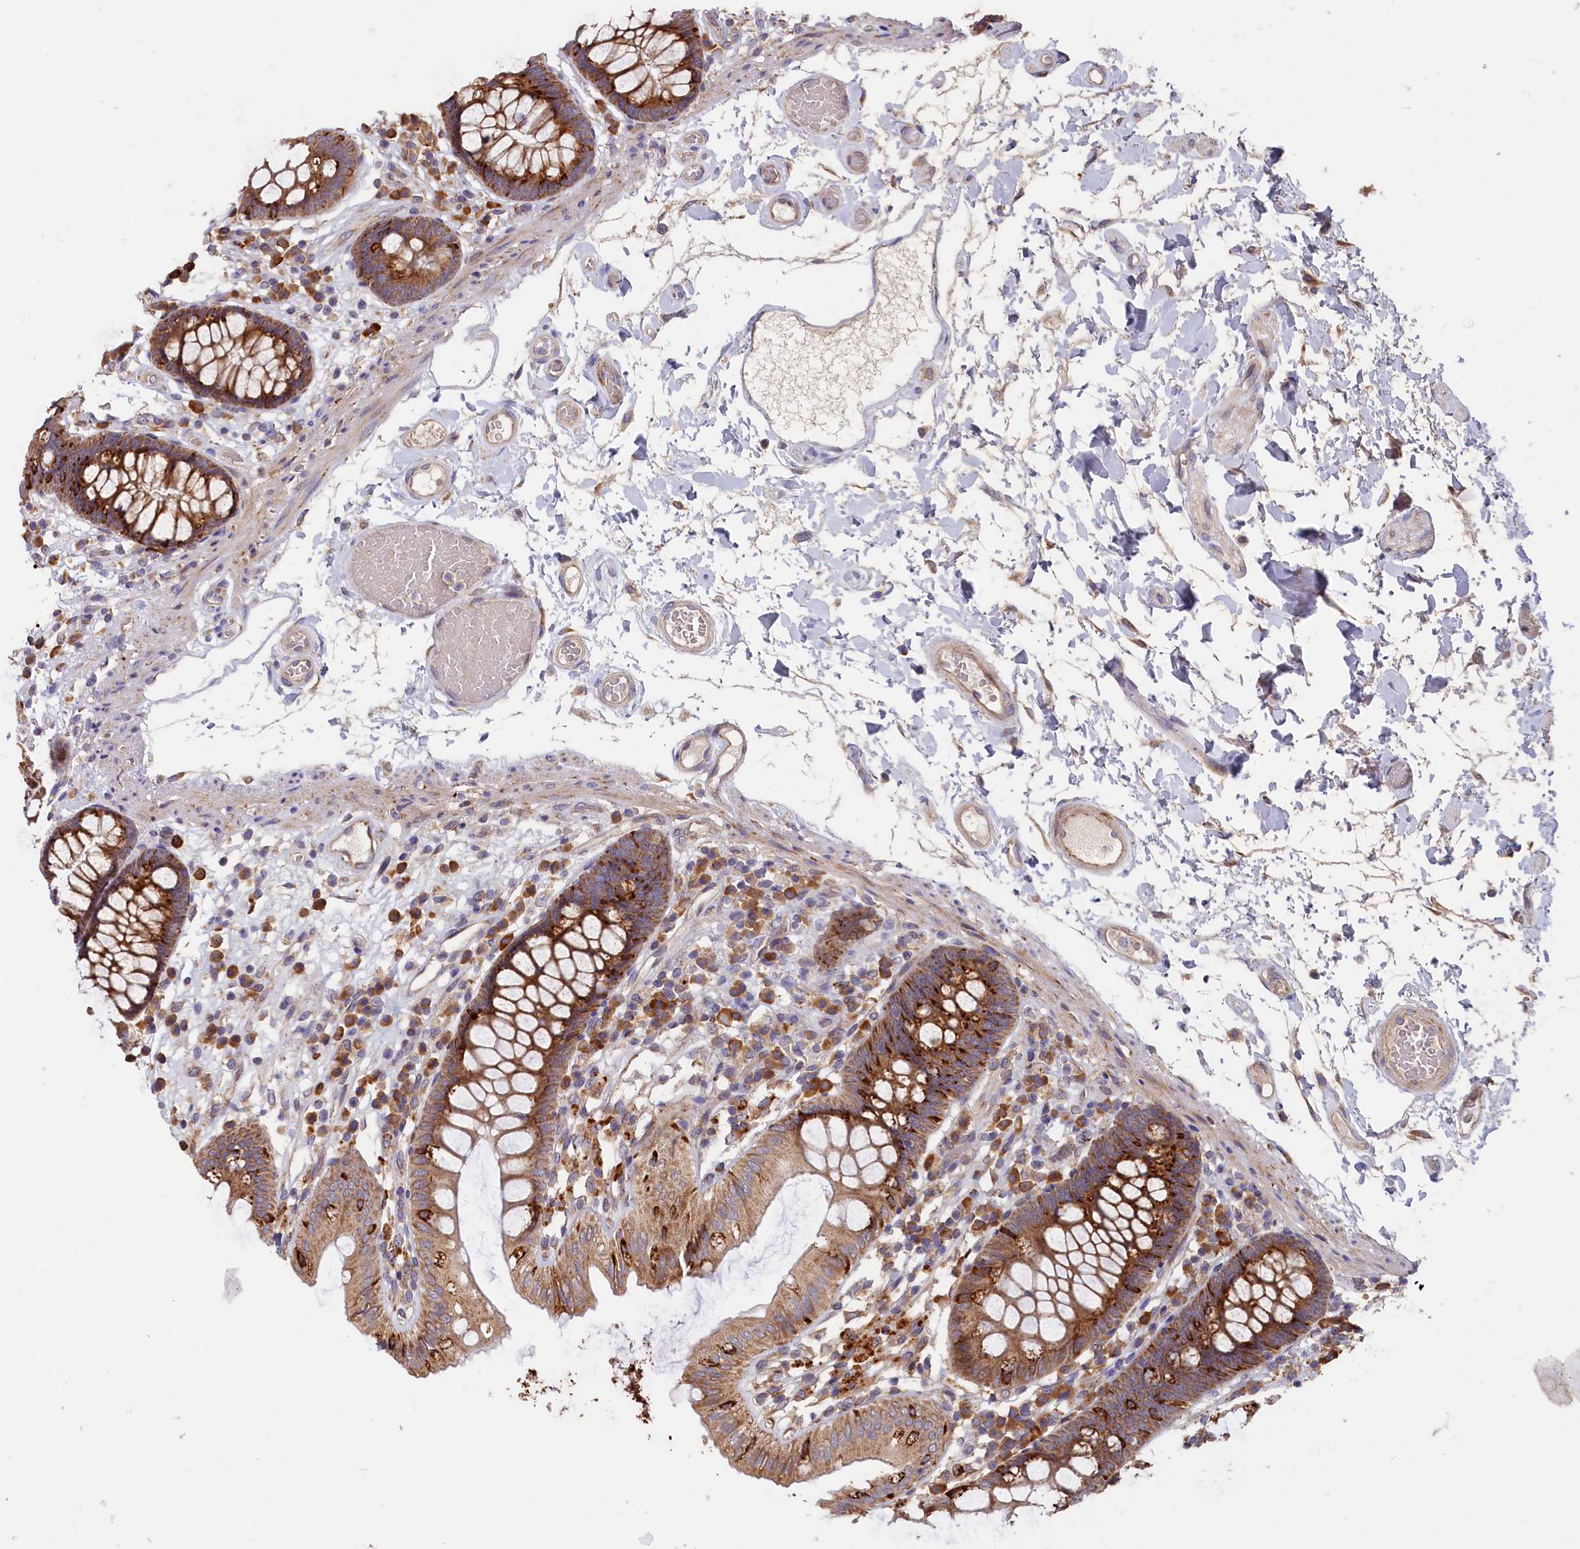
{"staining": {"intensity": "weak", "quantity": ">75%", "location": "cytoplasmic/membranous"}, "tissue": "colon", "cell_type": "Endothelial cells", "image_type": "normal", "snomed": [{"axis": "morphology", "description": "Normal tissue, NOS"}, {"axis": "topography", "description": "Colon"}], "caption": "This is a histology image of immunohistochemistry (IHC) staining of normal colon, which shows weak expression in the cytoplasmic/membranous of endothelial cells.", "gene": "CEP44", "patient": {"sex": "male", "age": 84}}